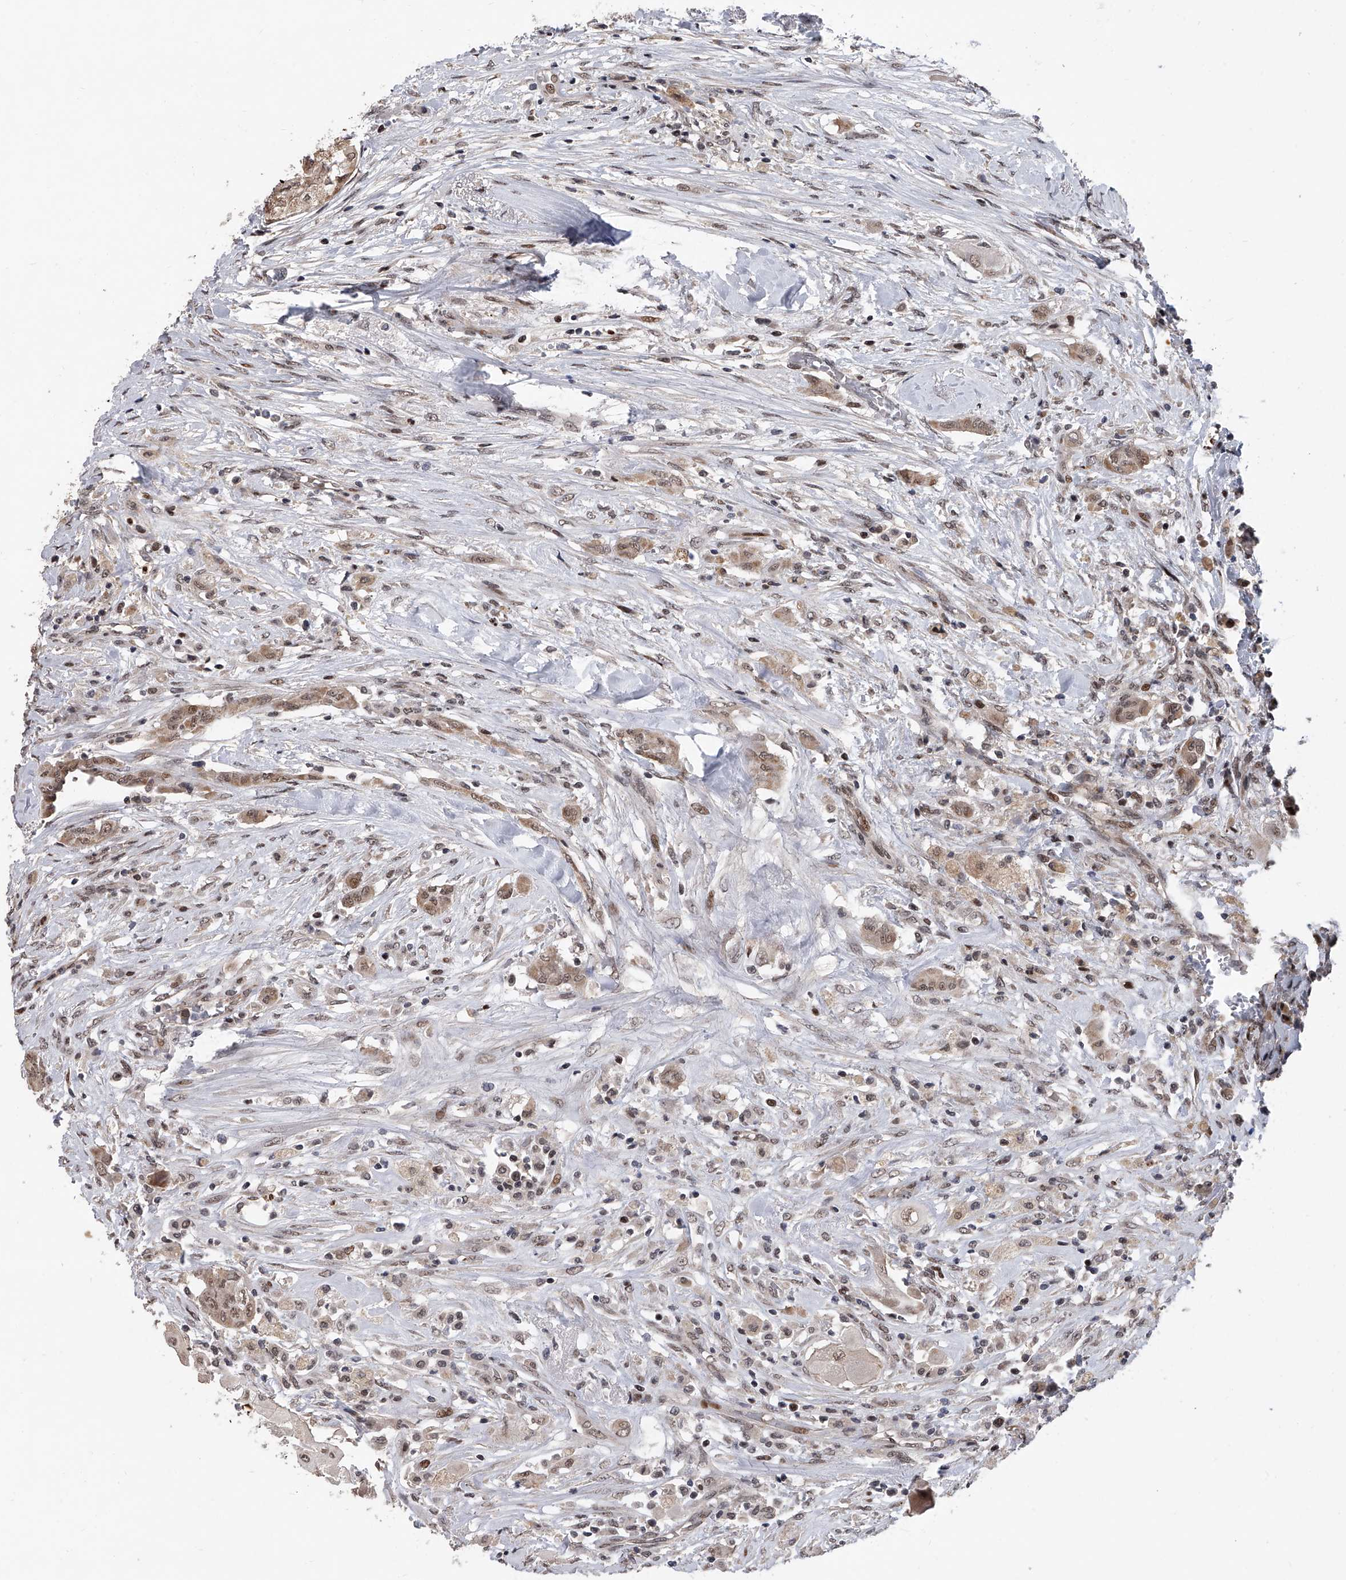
{"staining": {"intensity": "moderate", "quantity": "25%-75%", "location": "cytoplasmic/membranous,nuclear"}, "tissue": "thyroid cancer", "cell_type": "Tumor cells", "image_type": "cancer", "snomed": [{"axis": "morphology", "description": "Papillary adenocarcinoma, NOS"}, {"axis": "topography", "description": "Thyroid gland"}], "caption": "The photomicrograph displays immunohistochemical staining of thyroid cancer. There is moderate cytoplasmic/membranous and nuclear expression is present in about 25%-75% of tumor cells.", "gene": "ZNF426", "patient": {"sex": "female", "age": 59}}